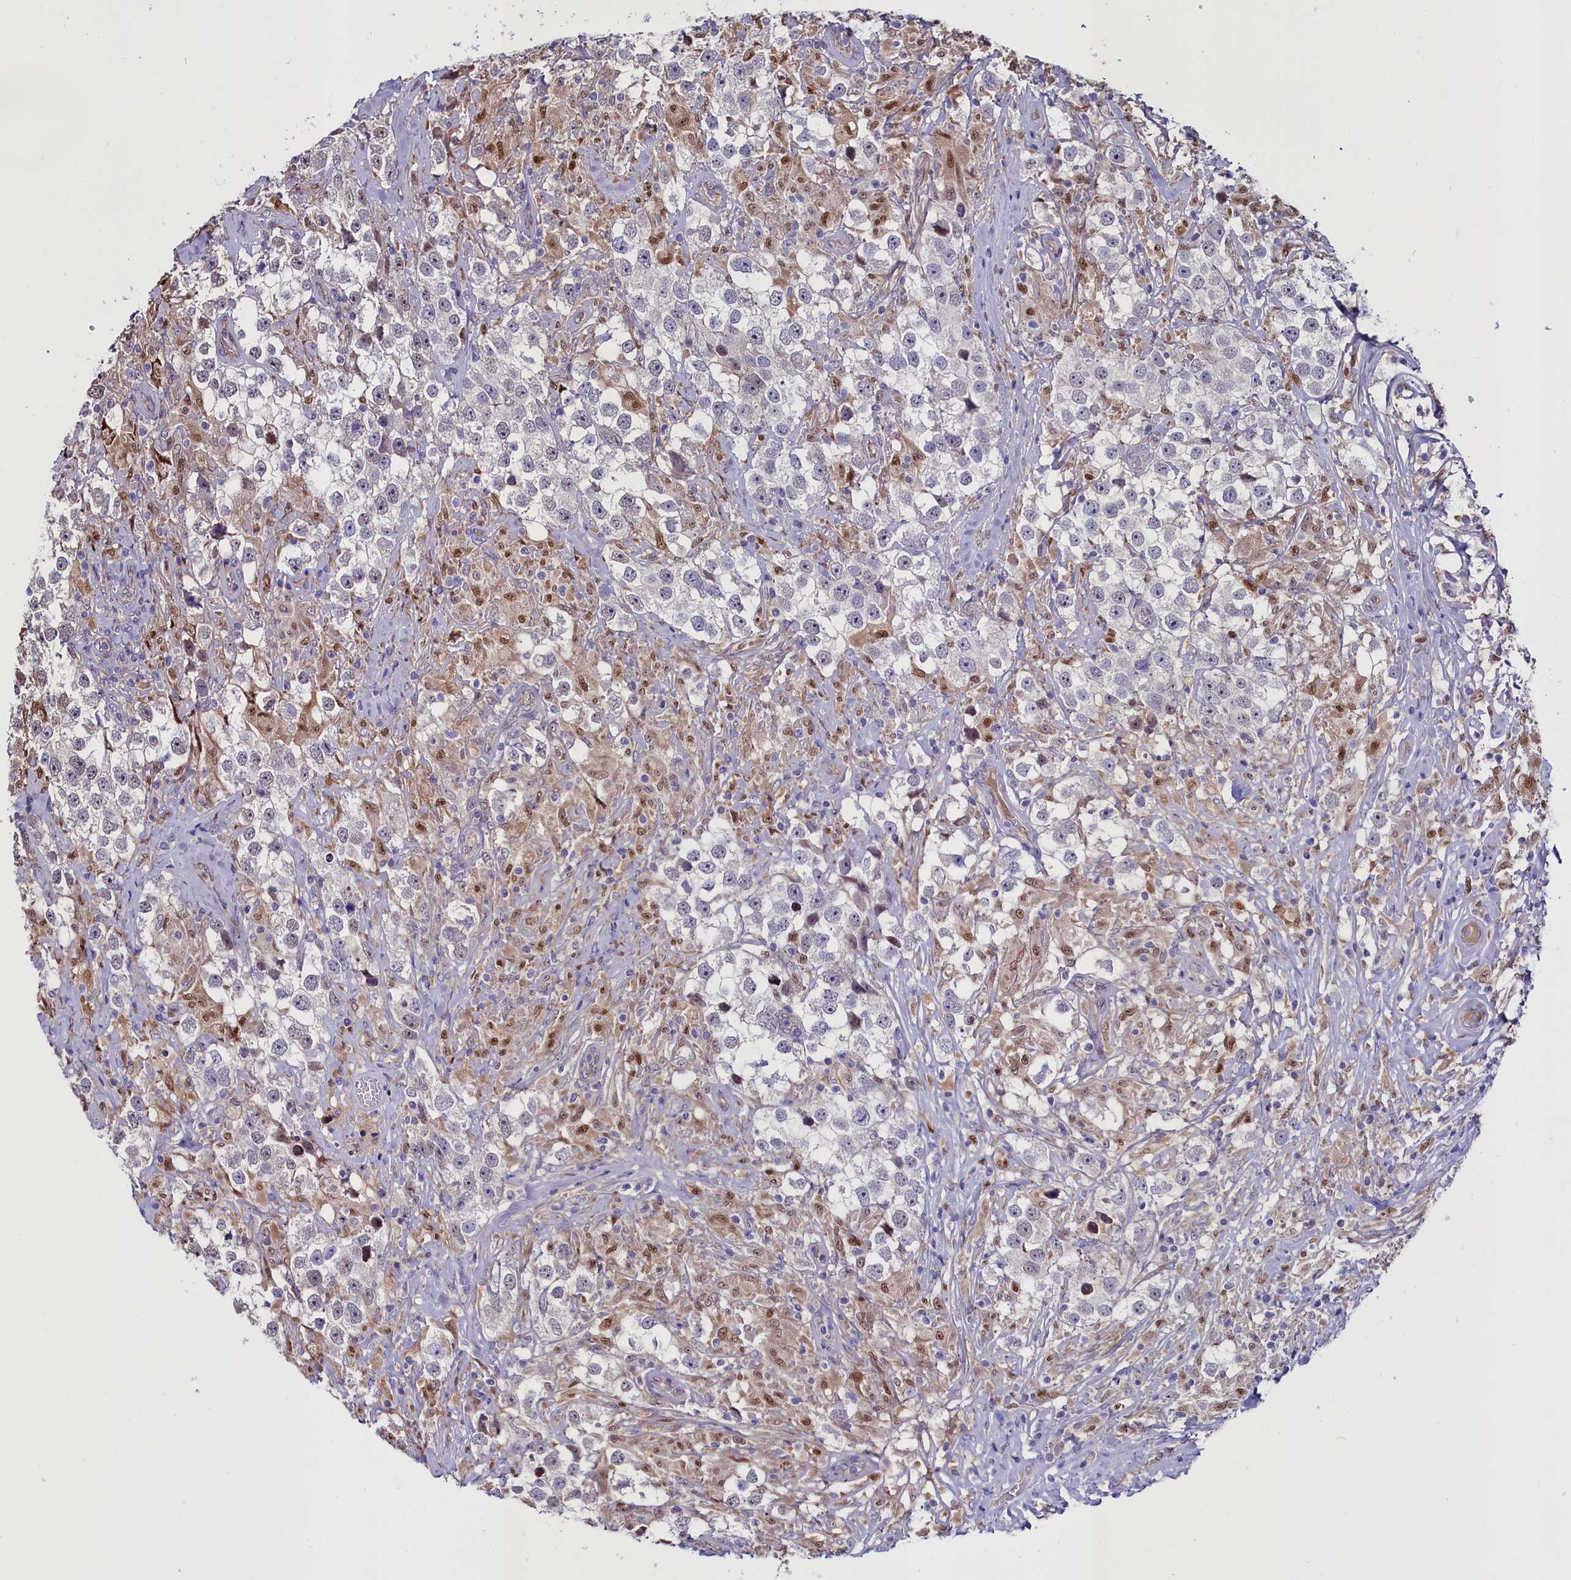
{"staining": {"intensity": "negative", "quantity": "none", "location": "none"}, "tissue": "testis cancer", "cell_type": "Tumor cells", "image_type": "cancer", "snomed": [{"axis": "morphology", "description": "Seminoma, NOS"}, {"axis": "topography", "description": "Testis"}], "caption": "This micrograph is of seminoma (testis) stained with IHC to label a protein in brown with the nuclei are counter-stained blue. There is no positivity in tumor cells.", "gene": "PDILT", "patient": {"sex": "male", "age": 46}}